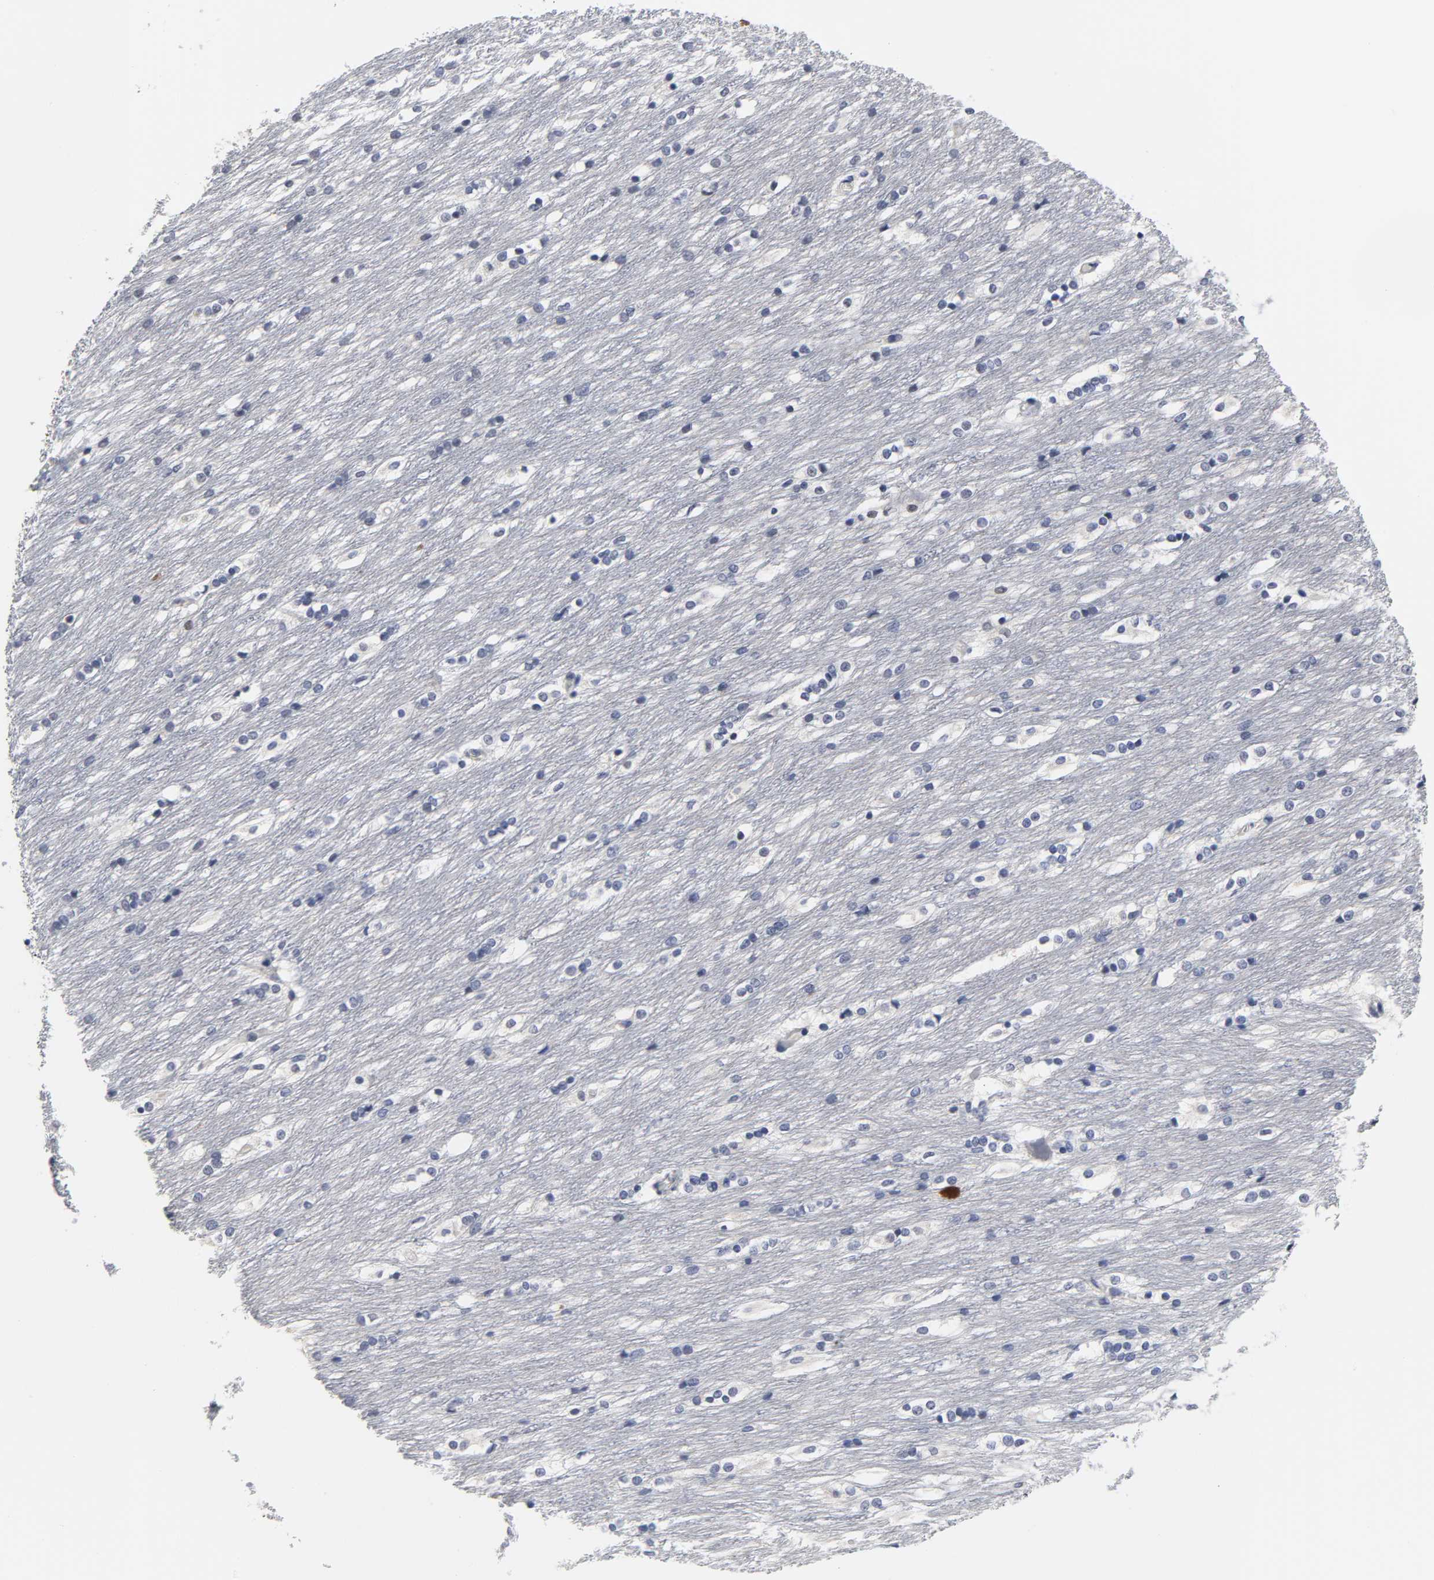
{"staining": {"intensity": "negative", "quantity": "none", "location": "none"}, "tissue": "caudate", "cell_type": "Glial cells", "image_type": "normal", "snomed": [{"axis": "morphology", "description": "Normal tissue, NOS"}, {"axis": "topography", "description": "Lateral ventricle wall"}], "caption": "Glial cells show no significant expression in normal caudate. (DAB immunohistochemistry, high magnification).", "gene": "GRHL2", "patient": {"sex": "female", "age": 19}}